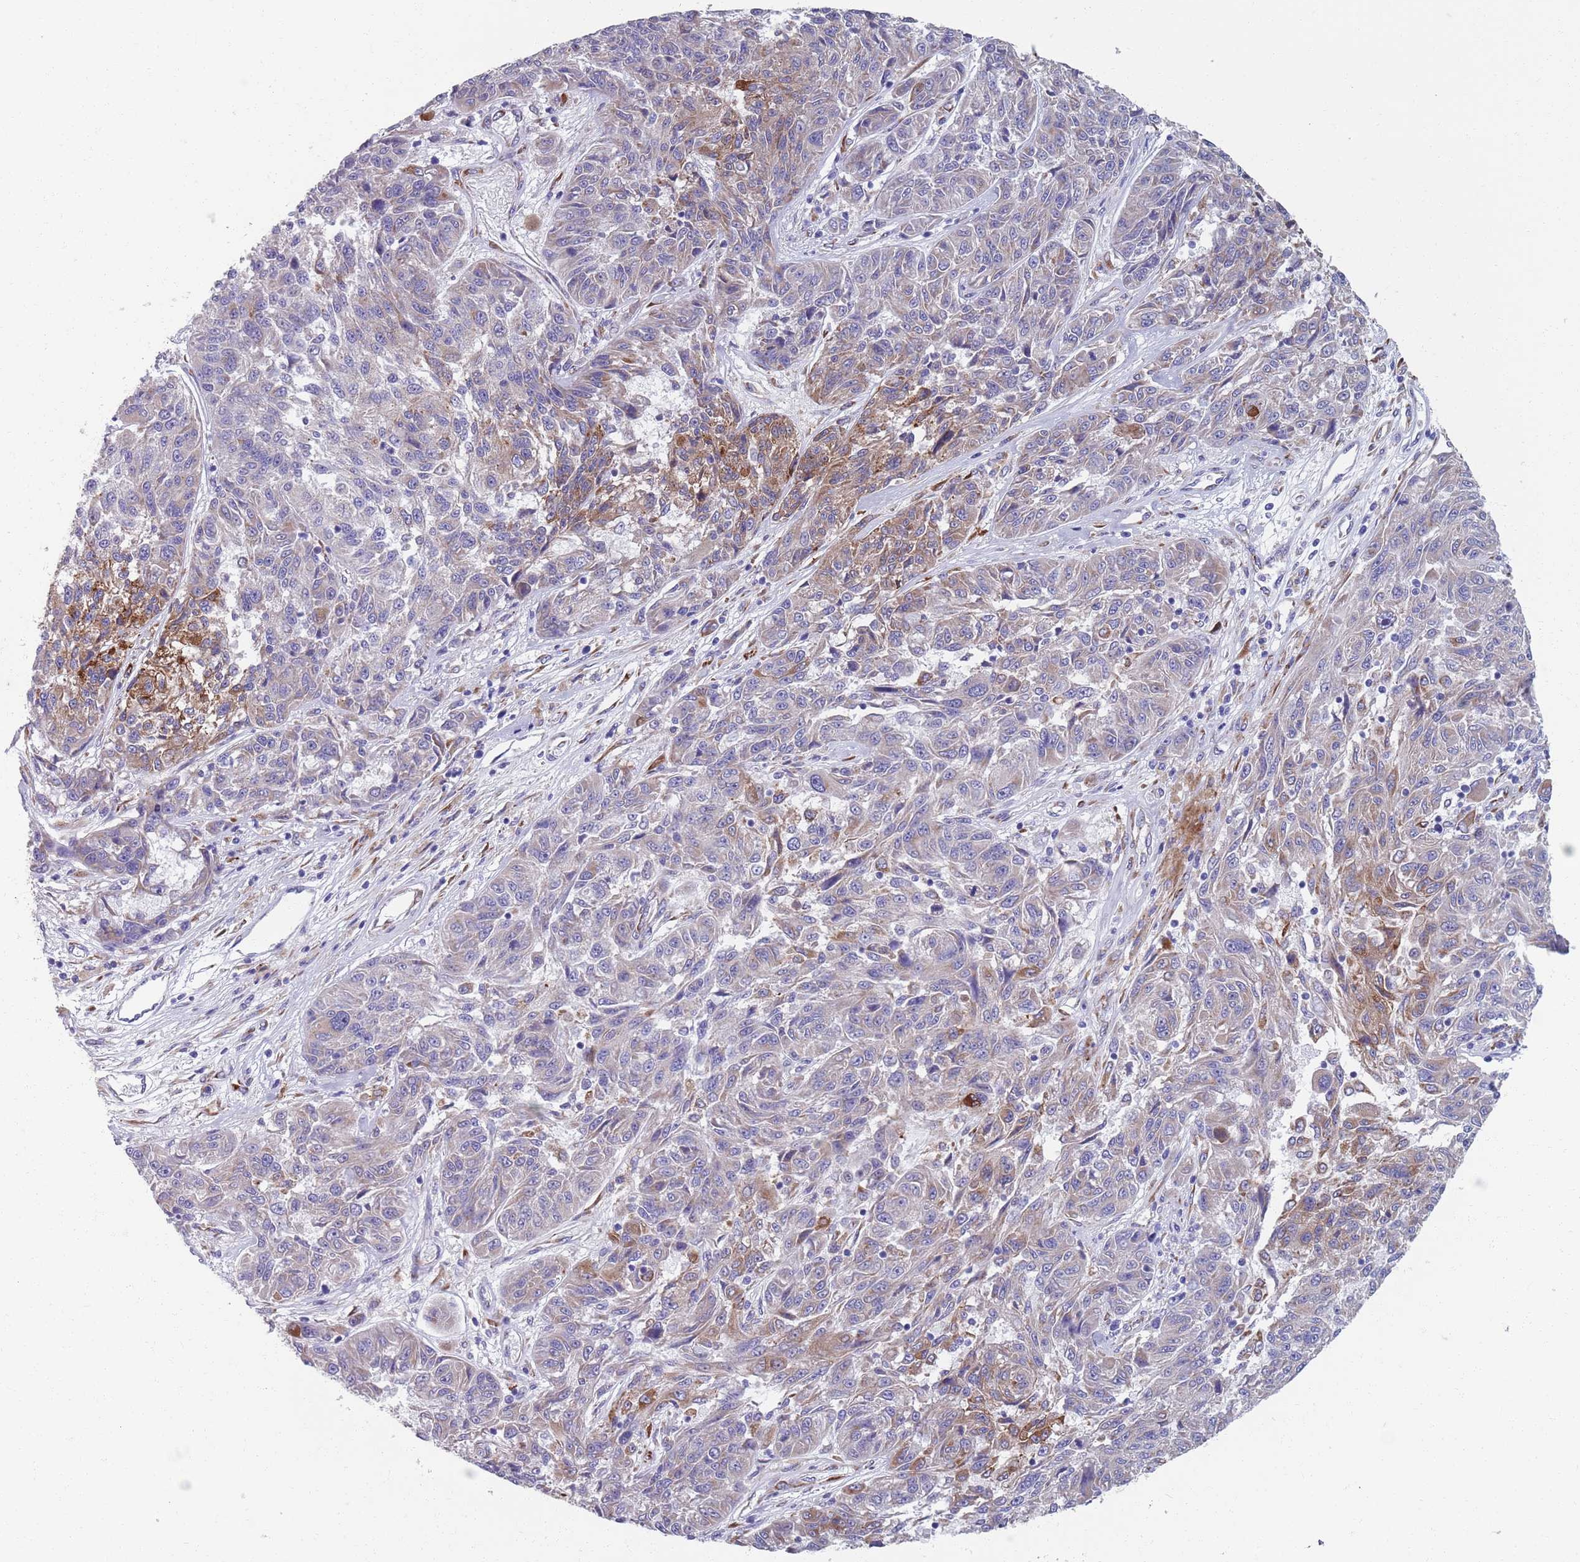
{"staining": {"intensity": "moderate", "quantity": "<25%", "location": "cytoplasmic/membranous"}, "tissue": "melanoma", "cell_type": "Tumor cells", "image_type": "cancer", "snomed": [{"axis": "morphology", "description": "Malignant melanoma, NOS"}, {"axis": "topography", "description": "Skin"}], "caption": "This image demonstrates immunohistochemistry (IHC) staining of human malignant melanoma, with low moderate cytoplasmic/membranous expression in about <25% of tumor cells.", "gene": "PLOD1", "patient": {"sex": "male", "age": 53}}